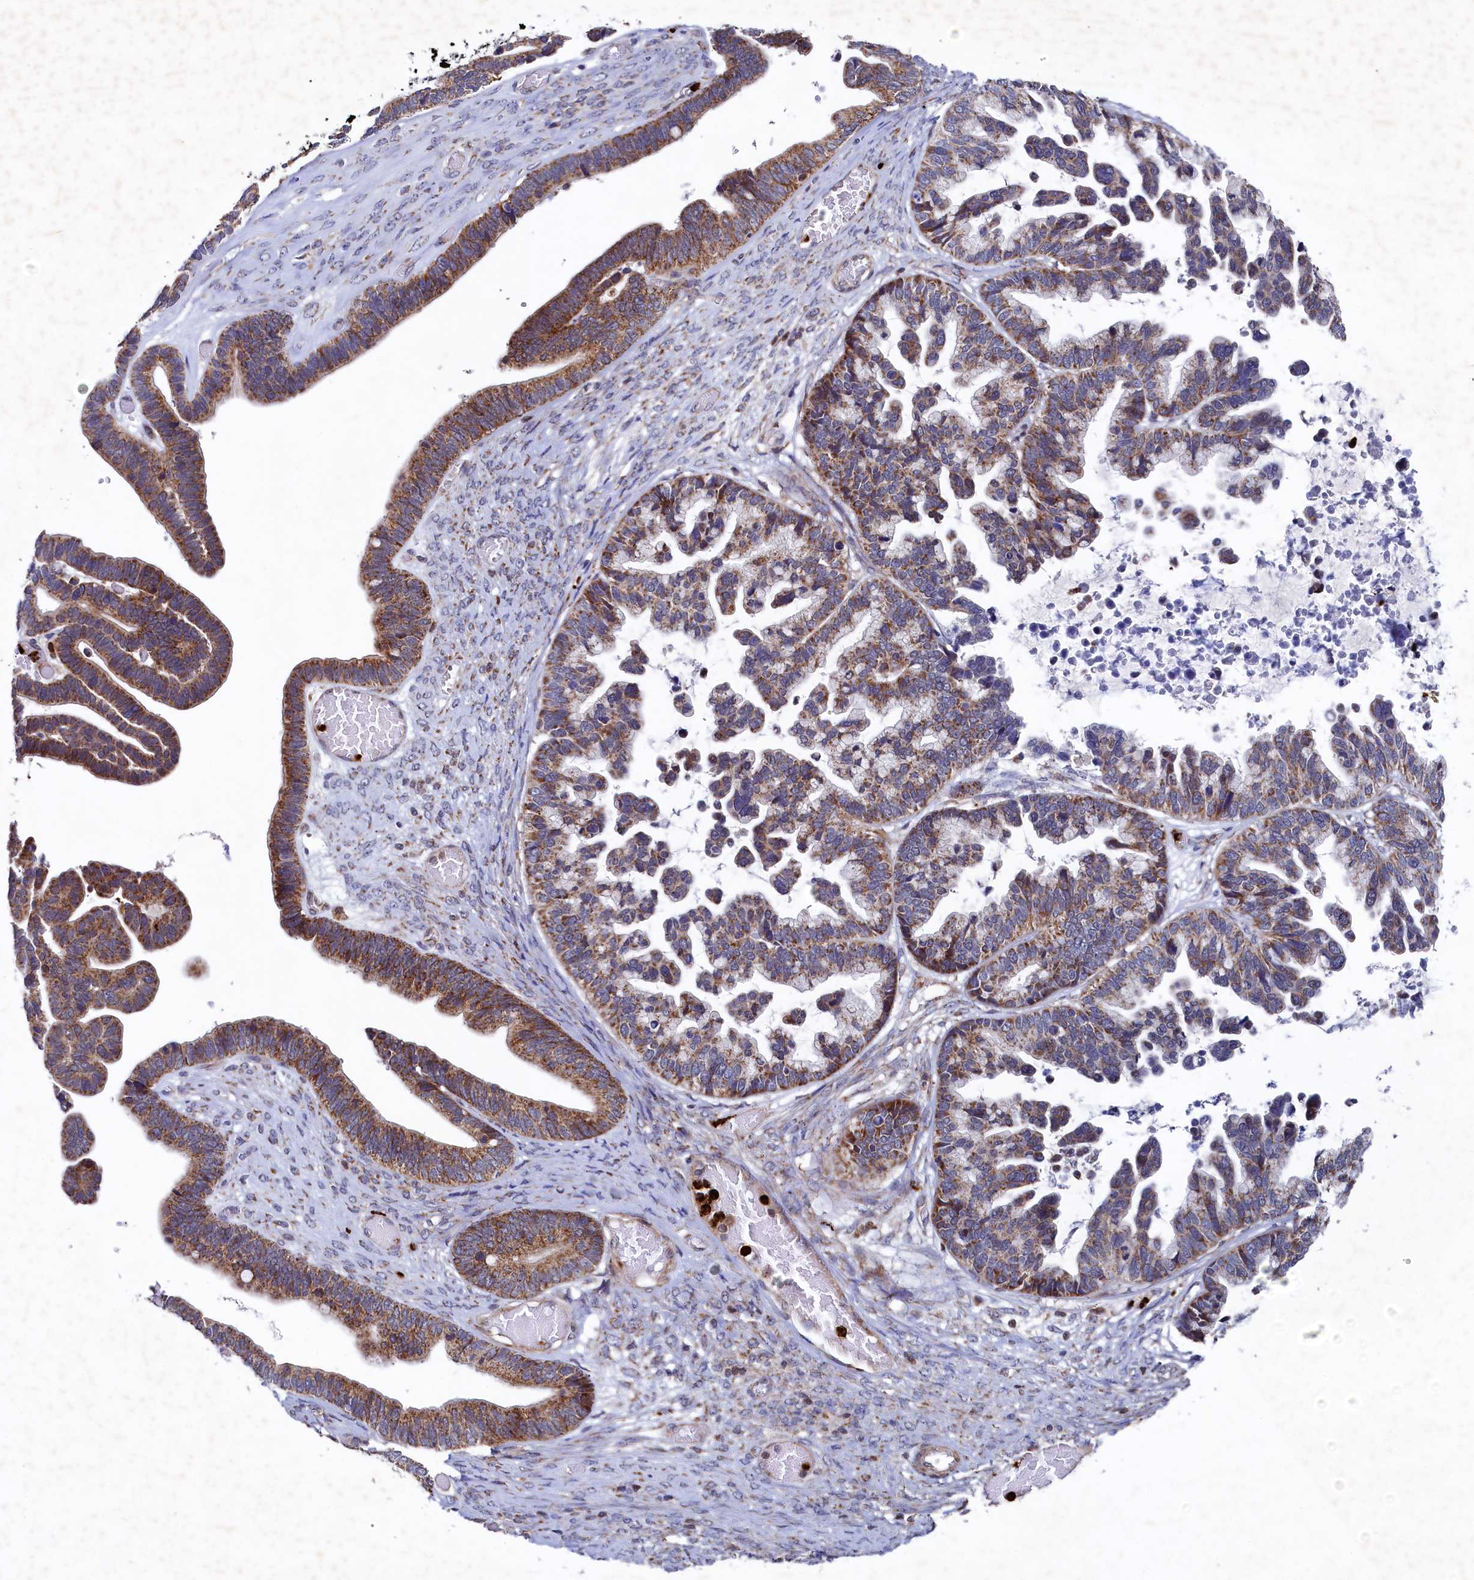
{"staining": {"intensity": "moderate", "quantity": ">75%", "location": "cytoplasmic/membranous"}, "tissue": "ovarian cancer", "cell_type": "Tumor cells", "image_type": "cancer", "snomed": [{"axis": "morphology", "description": "Cystadenocarcinoma, serous, NOS"}, {"axis": "topography", "description": "Ovary"}], "caption": "Approximately >75% of tumor cells in serous cystadenocarcinoma (ovarian) exhibit moderate cytoplasmic/membranous protein staining as visualized by brown immunohistochemical staining.", "gene": "CHCHD1", "patient": {"sex": "female", "age": 56}}